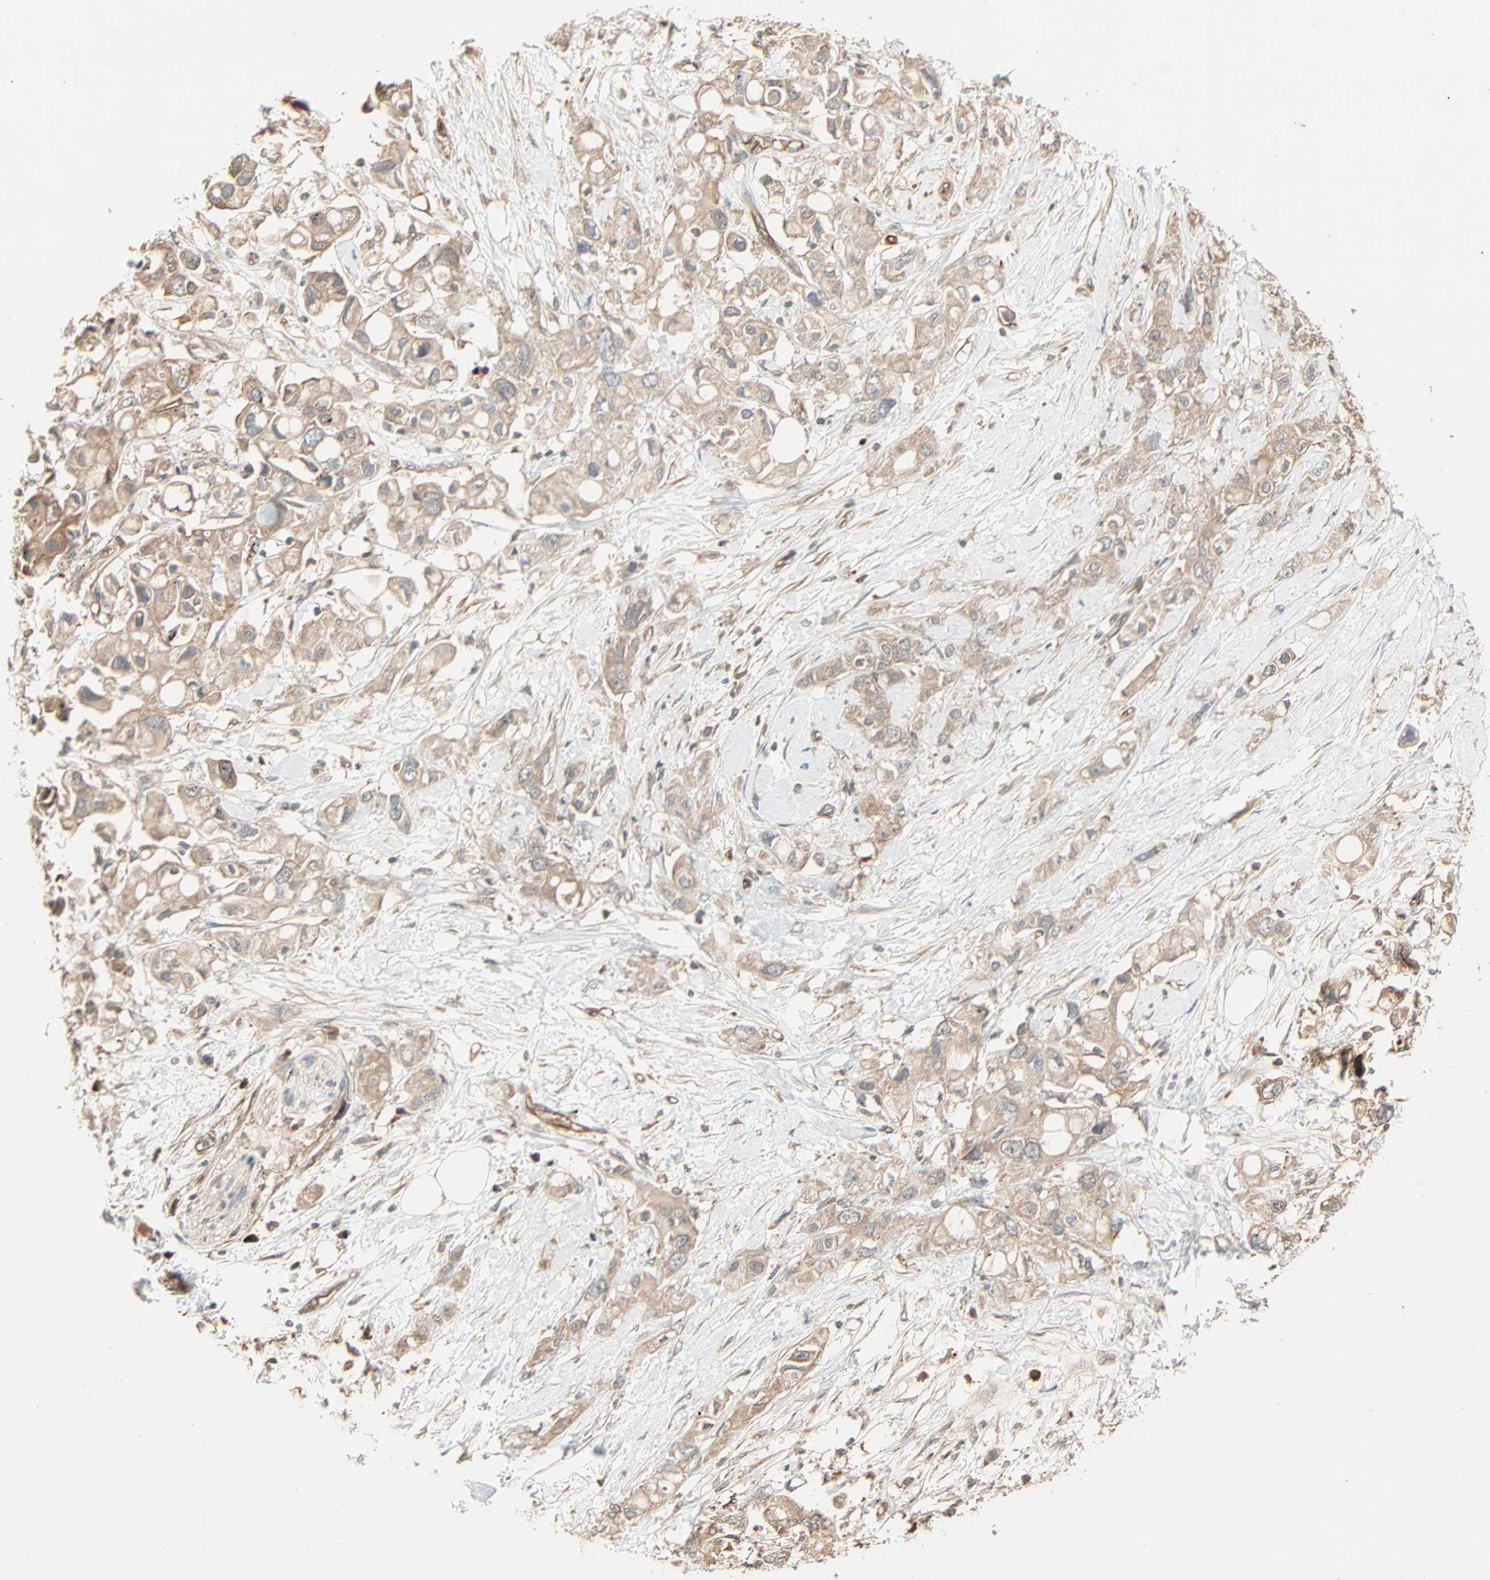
{"staining": {"intensity": "weak", "quantity": ">75%", "location": "cytoplasmic/membranous"}, "tissue": "pancreatic cancer", "cell_type": "Tumor cells", "image_type": "cancer", "snomed": [{"axis": "morphology", "description": "Adenocarcinoma, NOS"}, {"axis": "topography", "description": "Pancreas"}], "caption": "Pancreatic cancer (adenocarcinoma) stained for a protein displays weak cytoplasmic/membranous positivity in tumor cells.", "gene": "GALK1", "patient": {"sex": "female", "age": 56}}